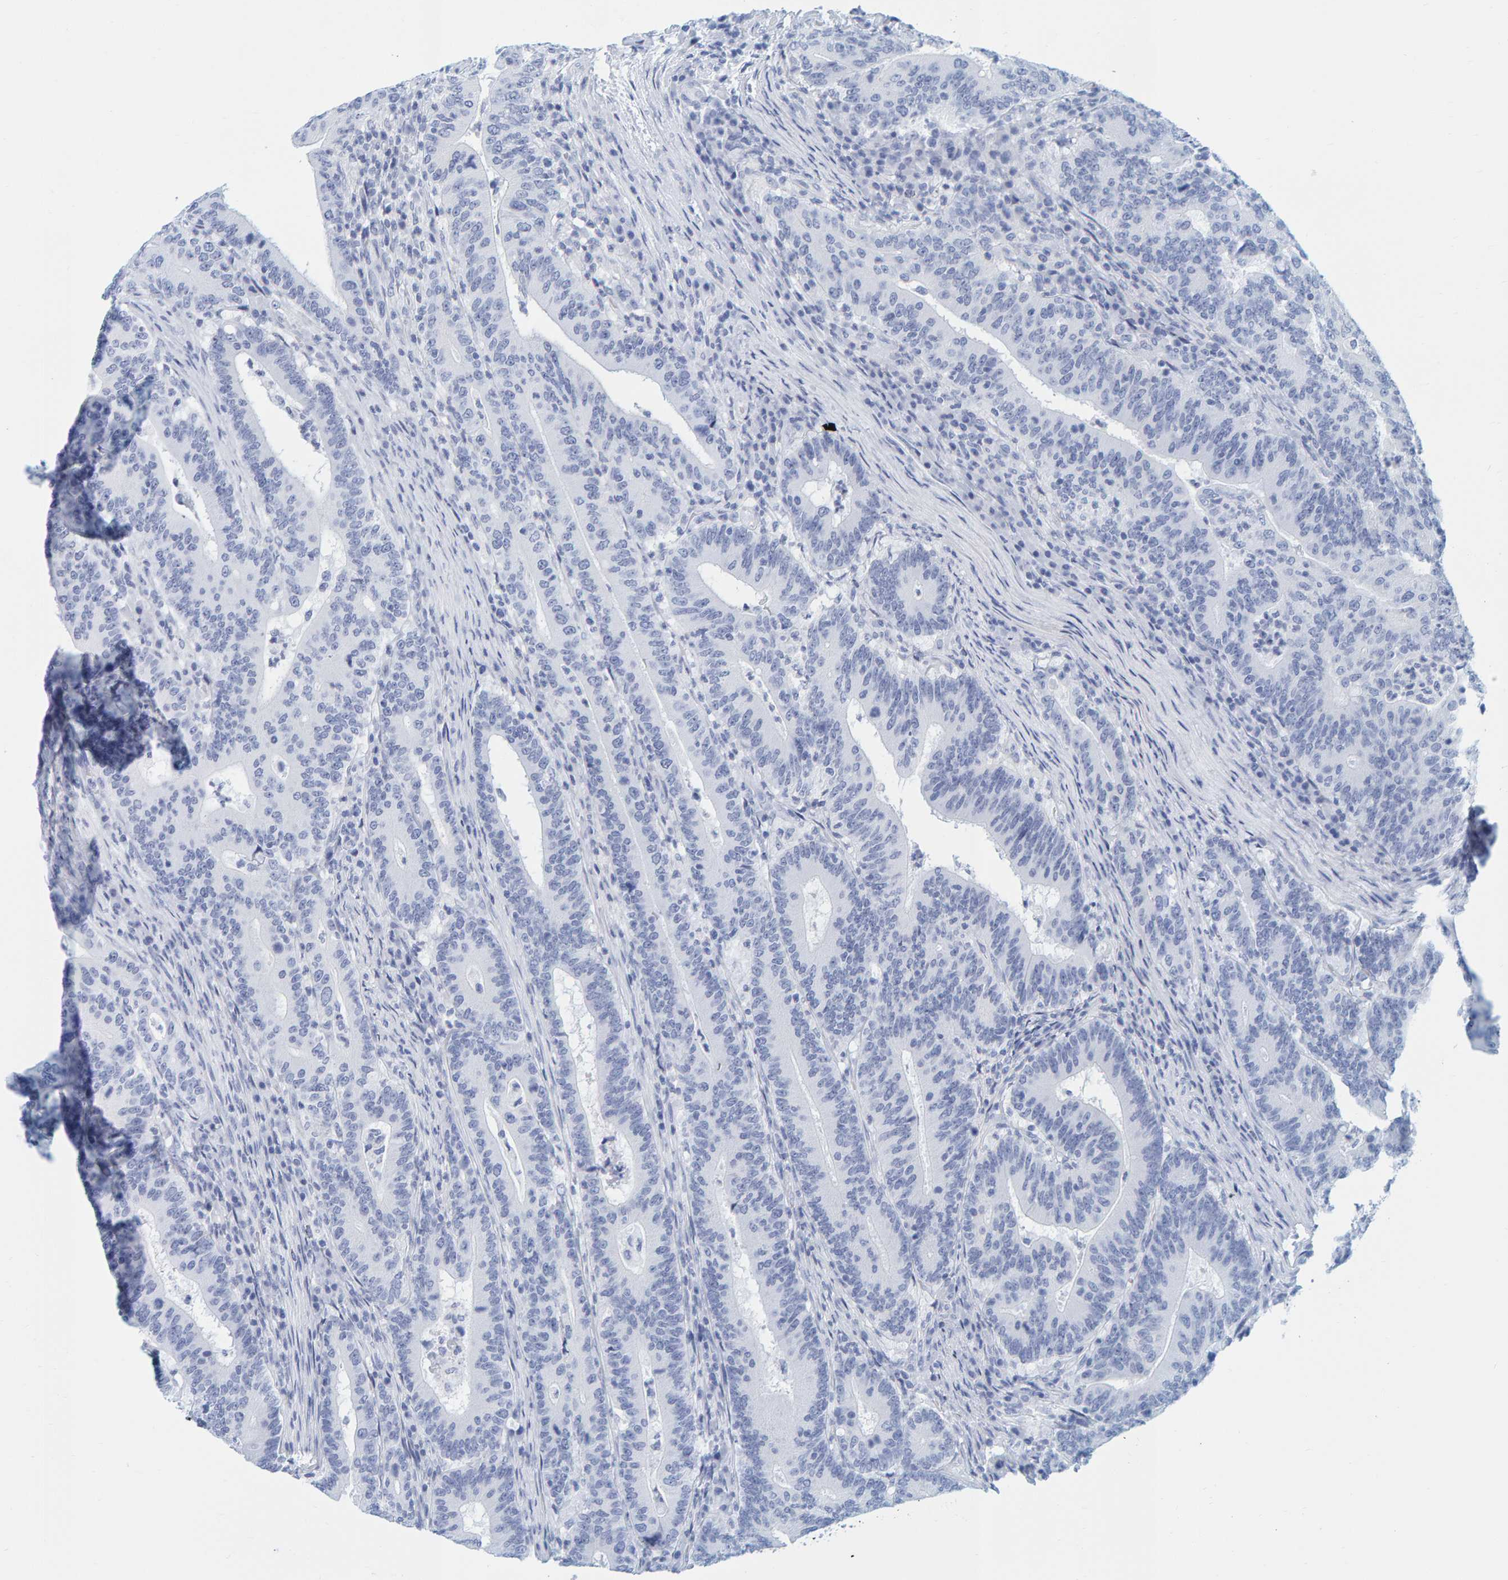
{"staining": {"intensity": "negative", "quantity": "none", "location": "none"}, "tissue": "colorectal cancer", "cell_type": "Tumor cells", "image_type": "cancer", "snomed": [{"axis": "morphology", "description": "Adenocarcinoma, NOS"}, {"axis": "topography", "description": "Colon"}], "caption": "This is an immunohistochemistry image of human colorectal cancer. There is no expression in tumor cells.", "gene": "SFTPC", "patient": {"sex": "female", "age": 66}}